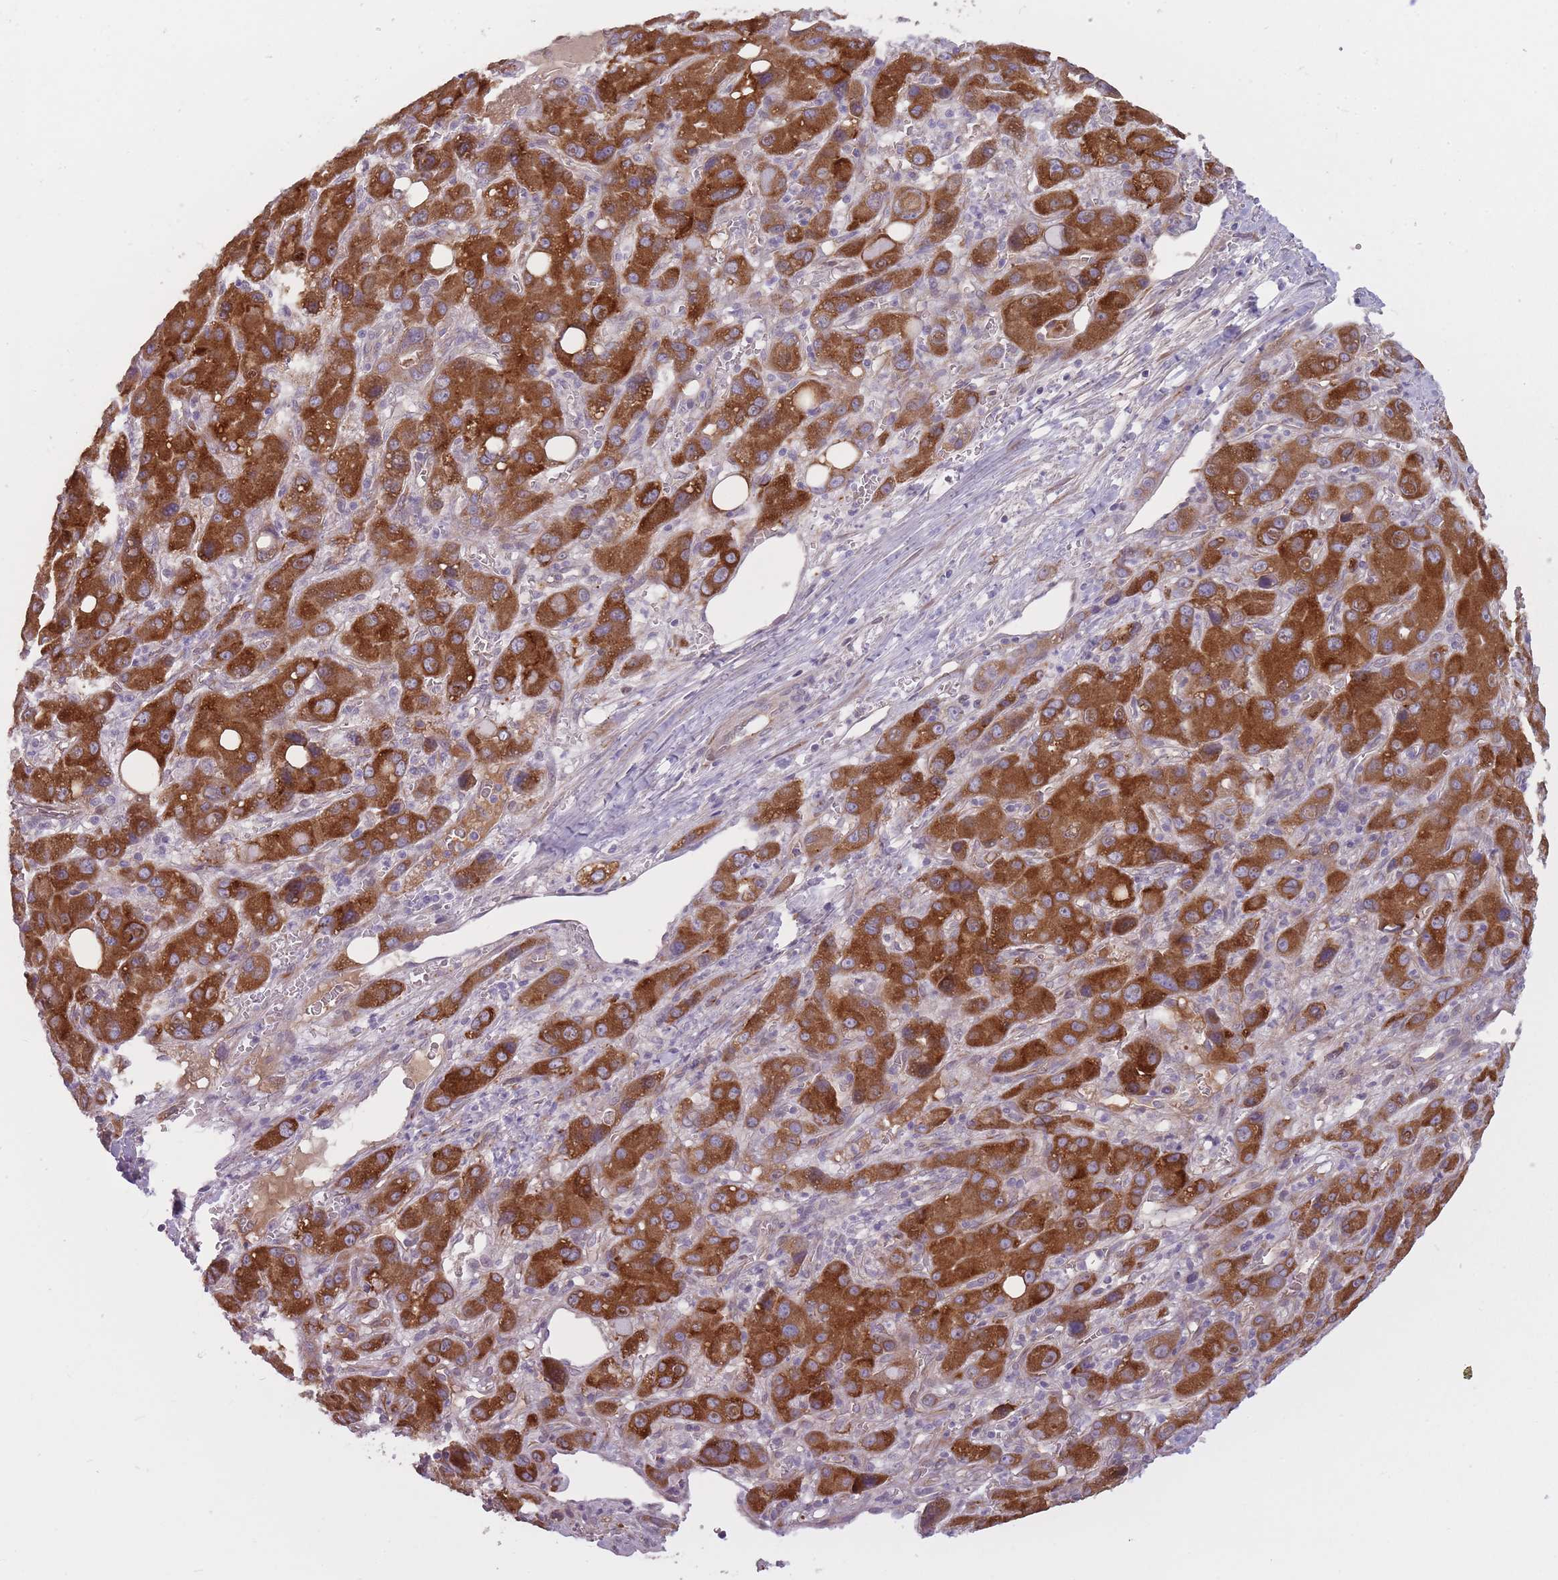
{"staining": {"intensity": "strong", "quantity": ">75%", "location": "cytoplasmic/membranous"}, "tissue": "liver cancer", "cell_type": "Tumor cells", "image_type": "cancer", "snomed": [{"axis": "morphology", "description": "Carcinoma, Hepatocellular, NOS"}, {"axis": "topography", "description": "Liver"}], "caption": "Hepatocellular carcinoma (liver) stained with a protein marker exhibits strong staining in tumor cells.", "gene": "PGRMC2", "patient": {"sex": "male", "age": 55}}